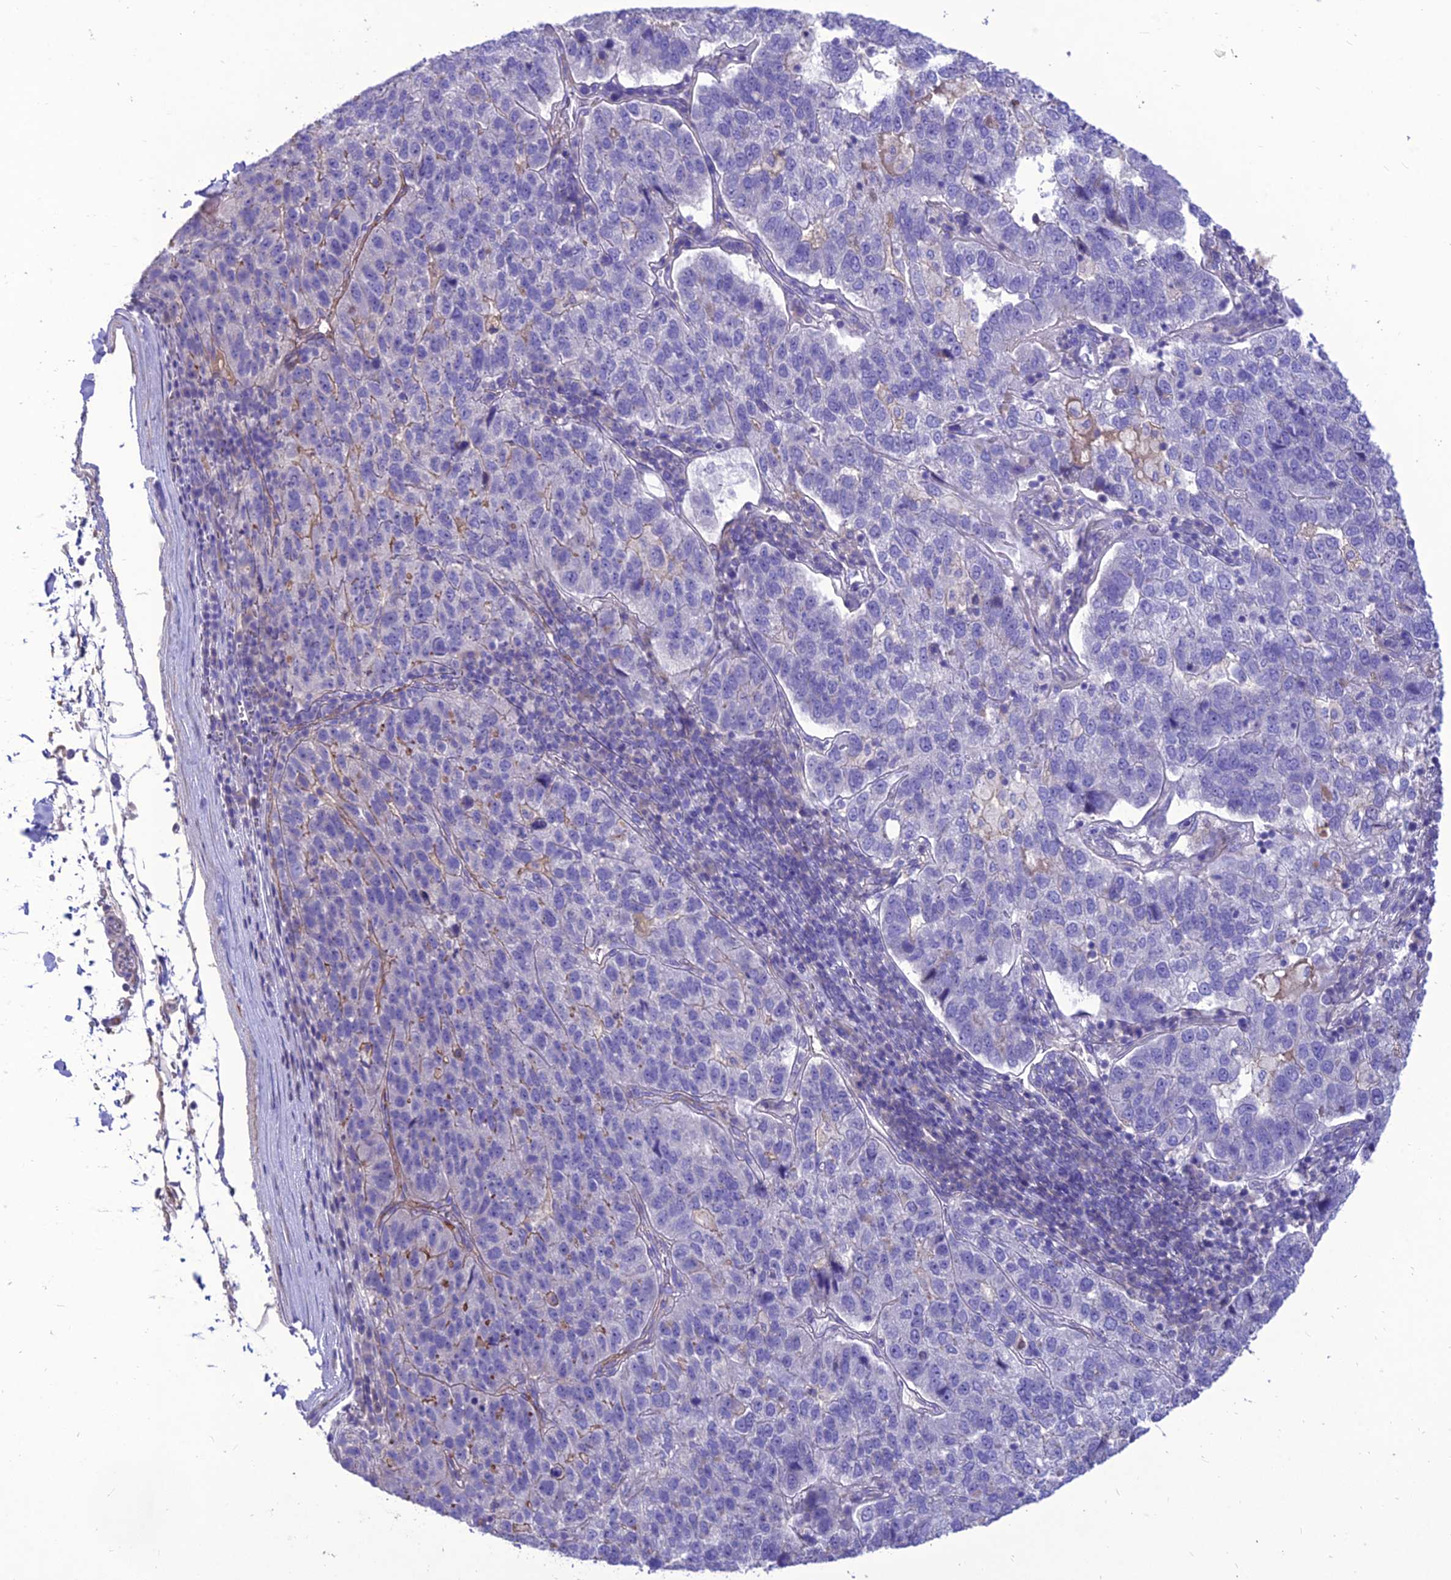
{"staining": {"intensity": "negative", "quantity": "none", "location": "none"}, "tissue": "pancreatic cancer", "cell_type": "Tumor cells", "image_type": "cancer", "snomed": [{"axis": "morphology", "description": "Adenocarcinoma, NOS"}, {"axis": "topography", "description": "Pancreas"}], "caption": "A micrograph of human pancreatic cancer (adenocarcinoma) is negative for staining in tumor cells.", "gene": "TEKT3", "patient": {"sex": "female", "age": 61}}